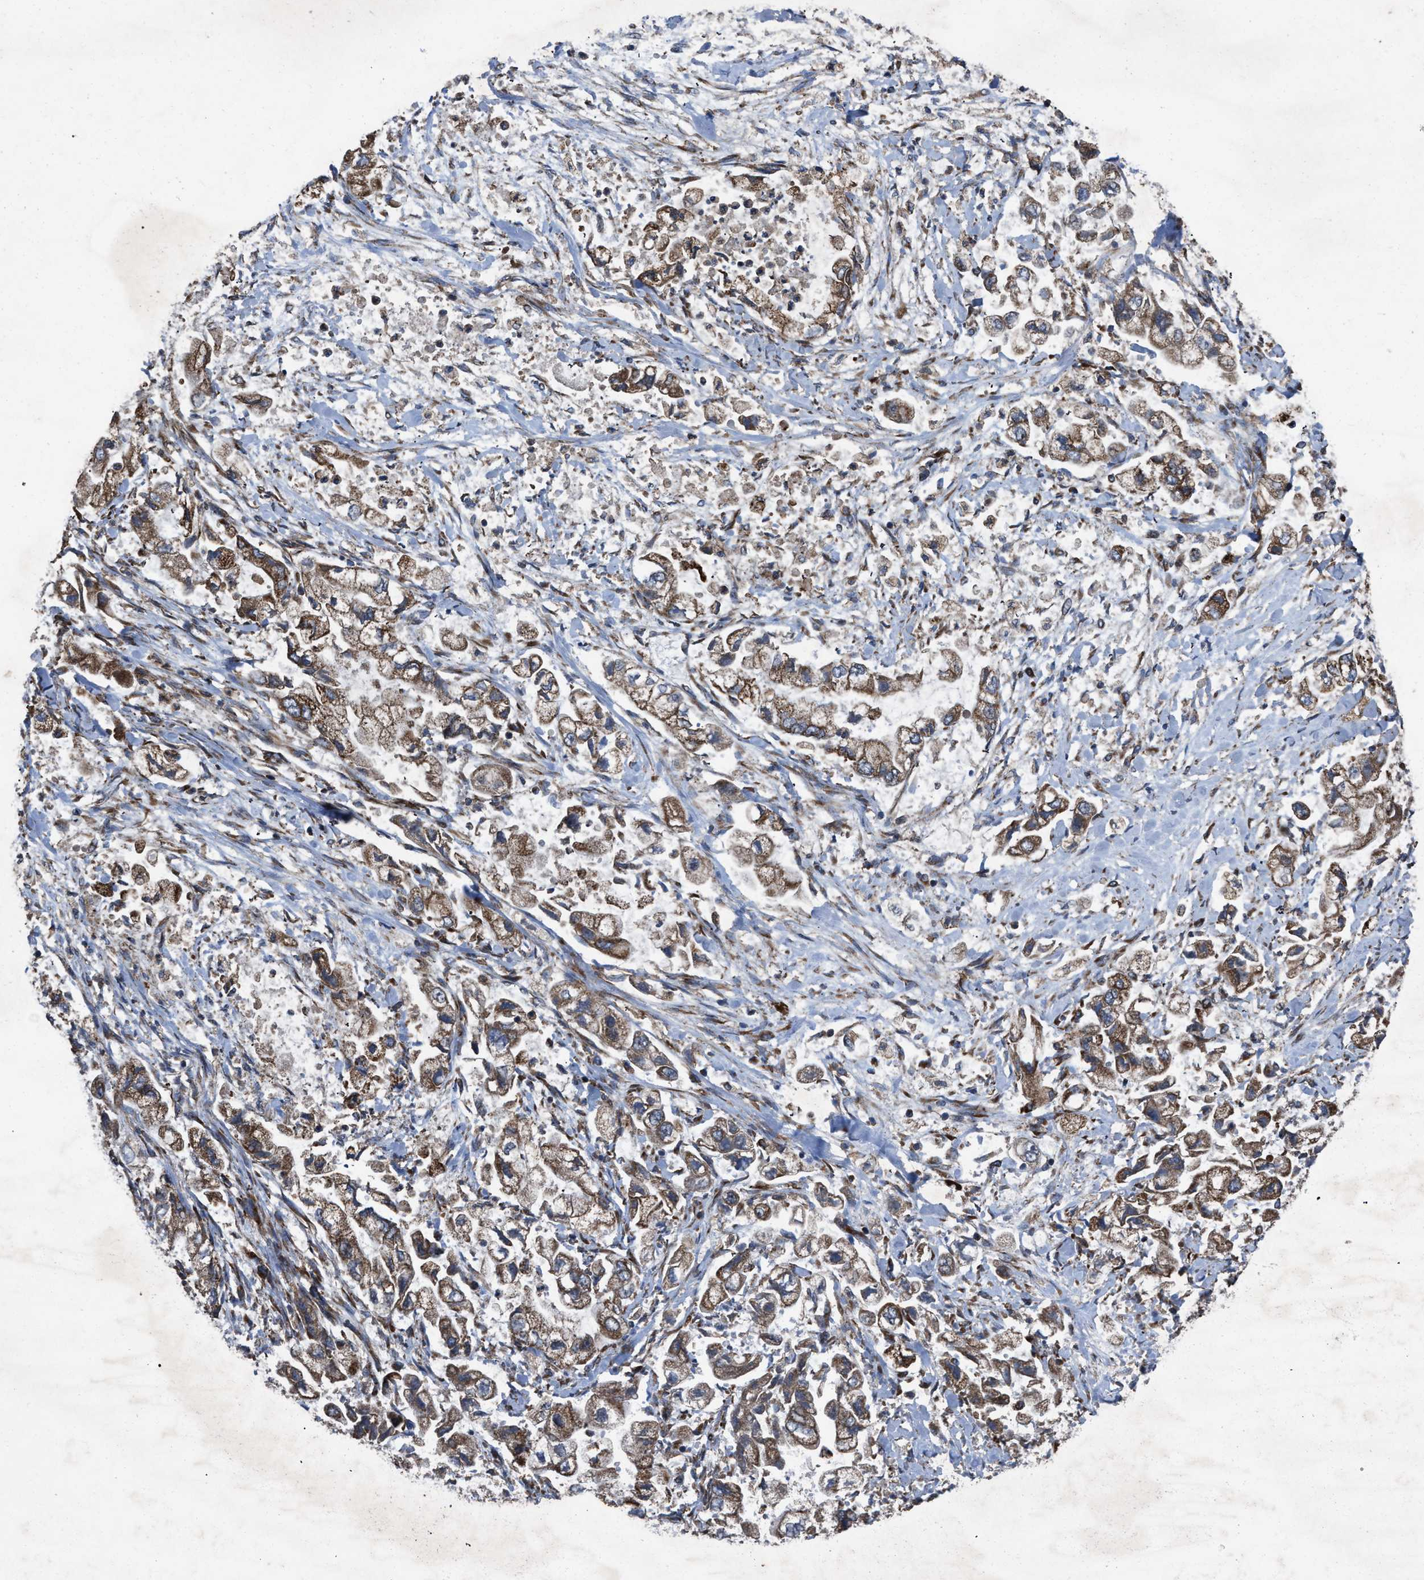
{"staining": {"intensity": "moderate", "quantity": ">75%", "location": "cytoplasmic/membranous"}, "tissue": "stomach cancer", "cell_type": "Tumor cells", "image_type": "cancer", "snomed": [{"axis": "morphology", "description": "Normal tissue, NOS"}, {"axis": "morphology", "description": "Adenocarcinoma, NOS"}, {"axis": "topography", "description": "Stomach"}], "caption": "This is an image of immunohistochemistry staining of adenocarcinoma (stomach), which shows moderate positivity in the cytoplasmic/membranous of tumor cells.", "gene": "PER3", "patient": {"sex": "male", "age": 62}}